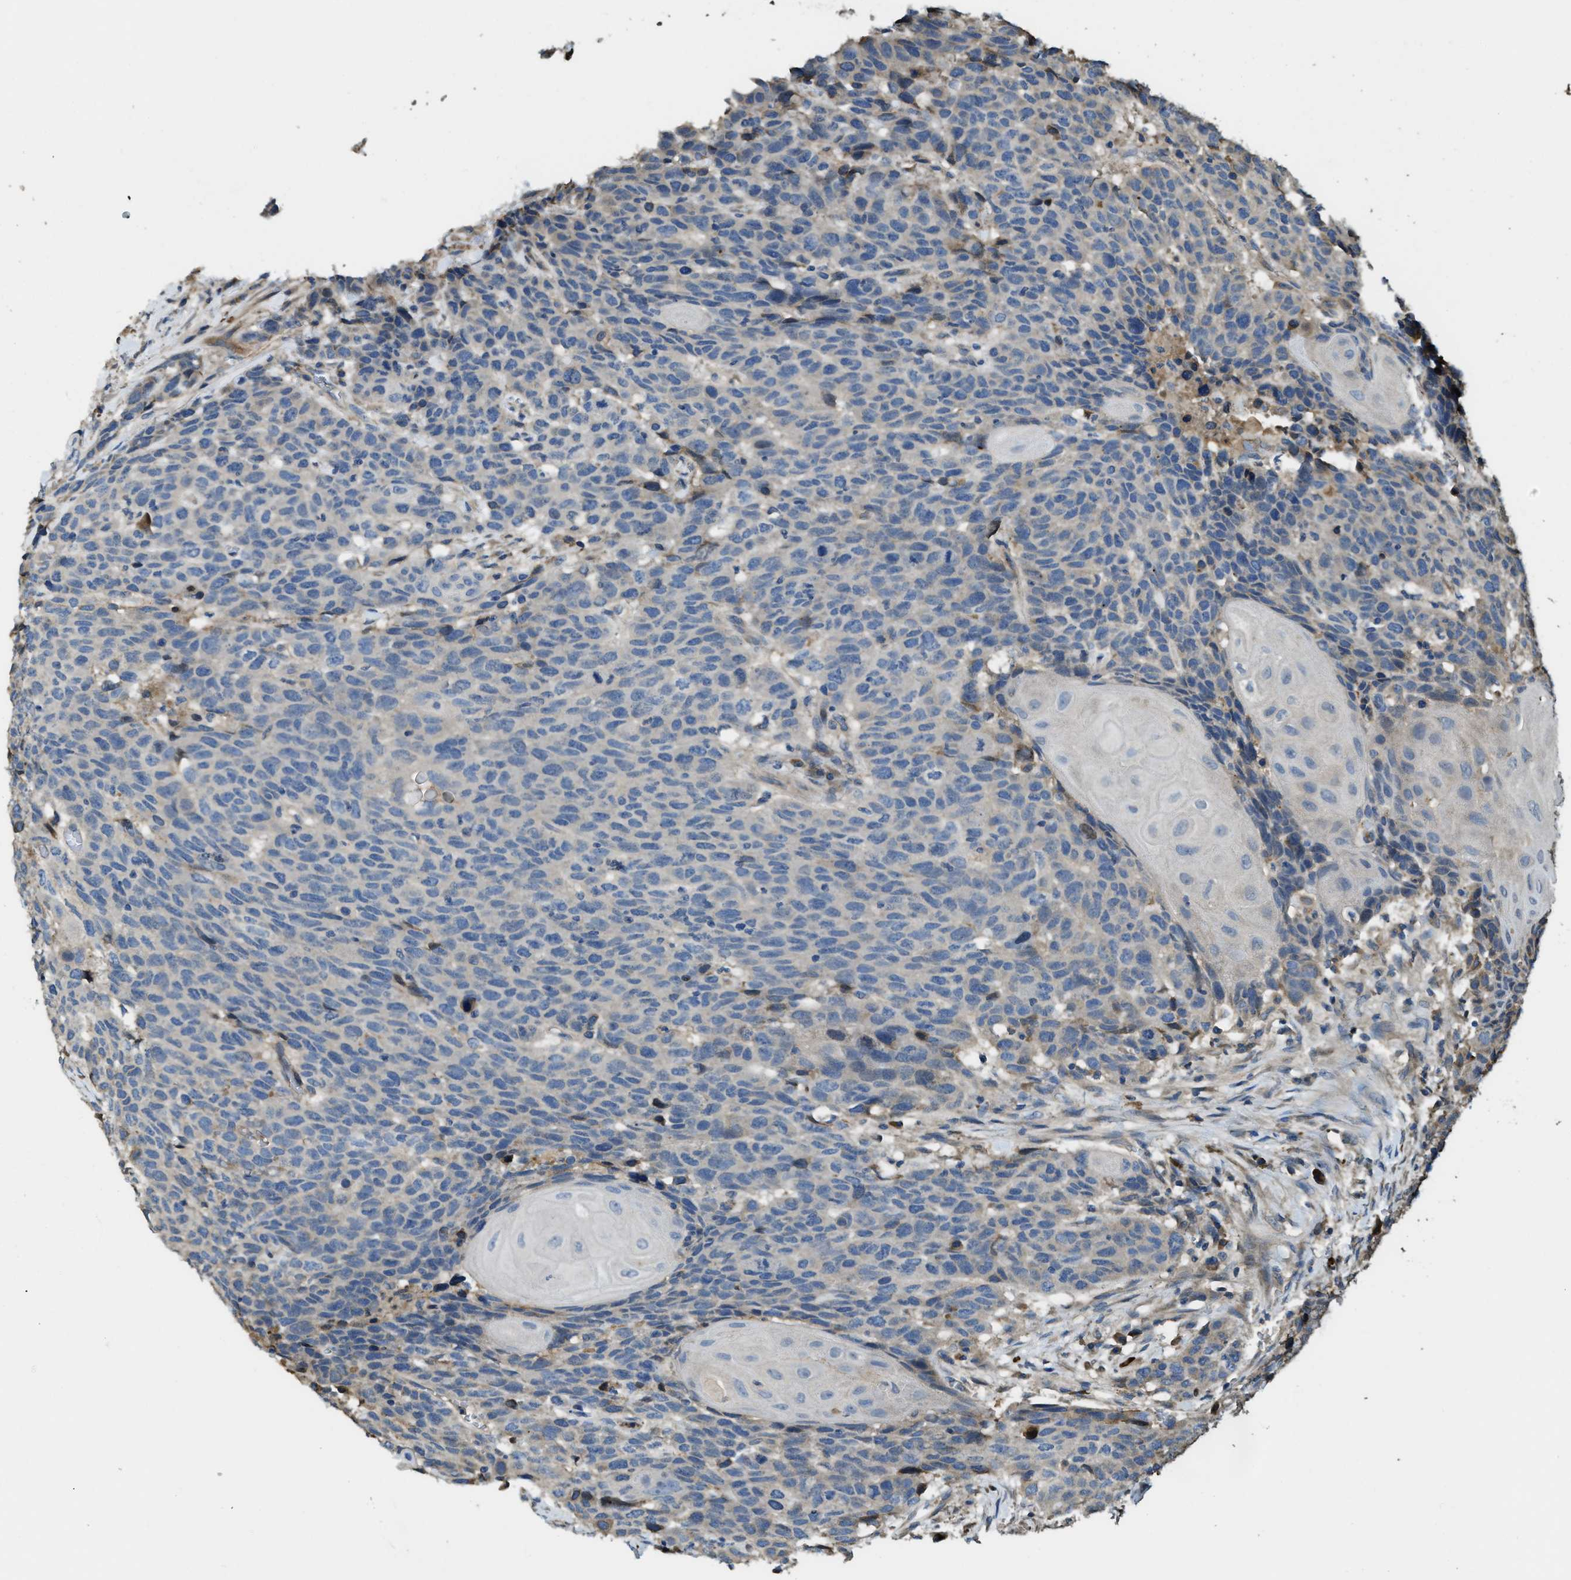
{"staining": {"intensity": "negative", "quantity": "none", "location": "none"}, "tissue": "head and neck cancer", "cell_type": "Tumor cells", "image_type": "cancer", "snomed": [{"axis": "morphology", "description": "Squamous cell carcinoma, NOS"}, {"axis": "topography", "description": "Head-Neck"}], "caption": "There is no significant positivity in tumor cells of head and neck squamous cell carcinoma.", "gene": "RIPK2", "patient": {"sex": "male", "age": 66}}